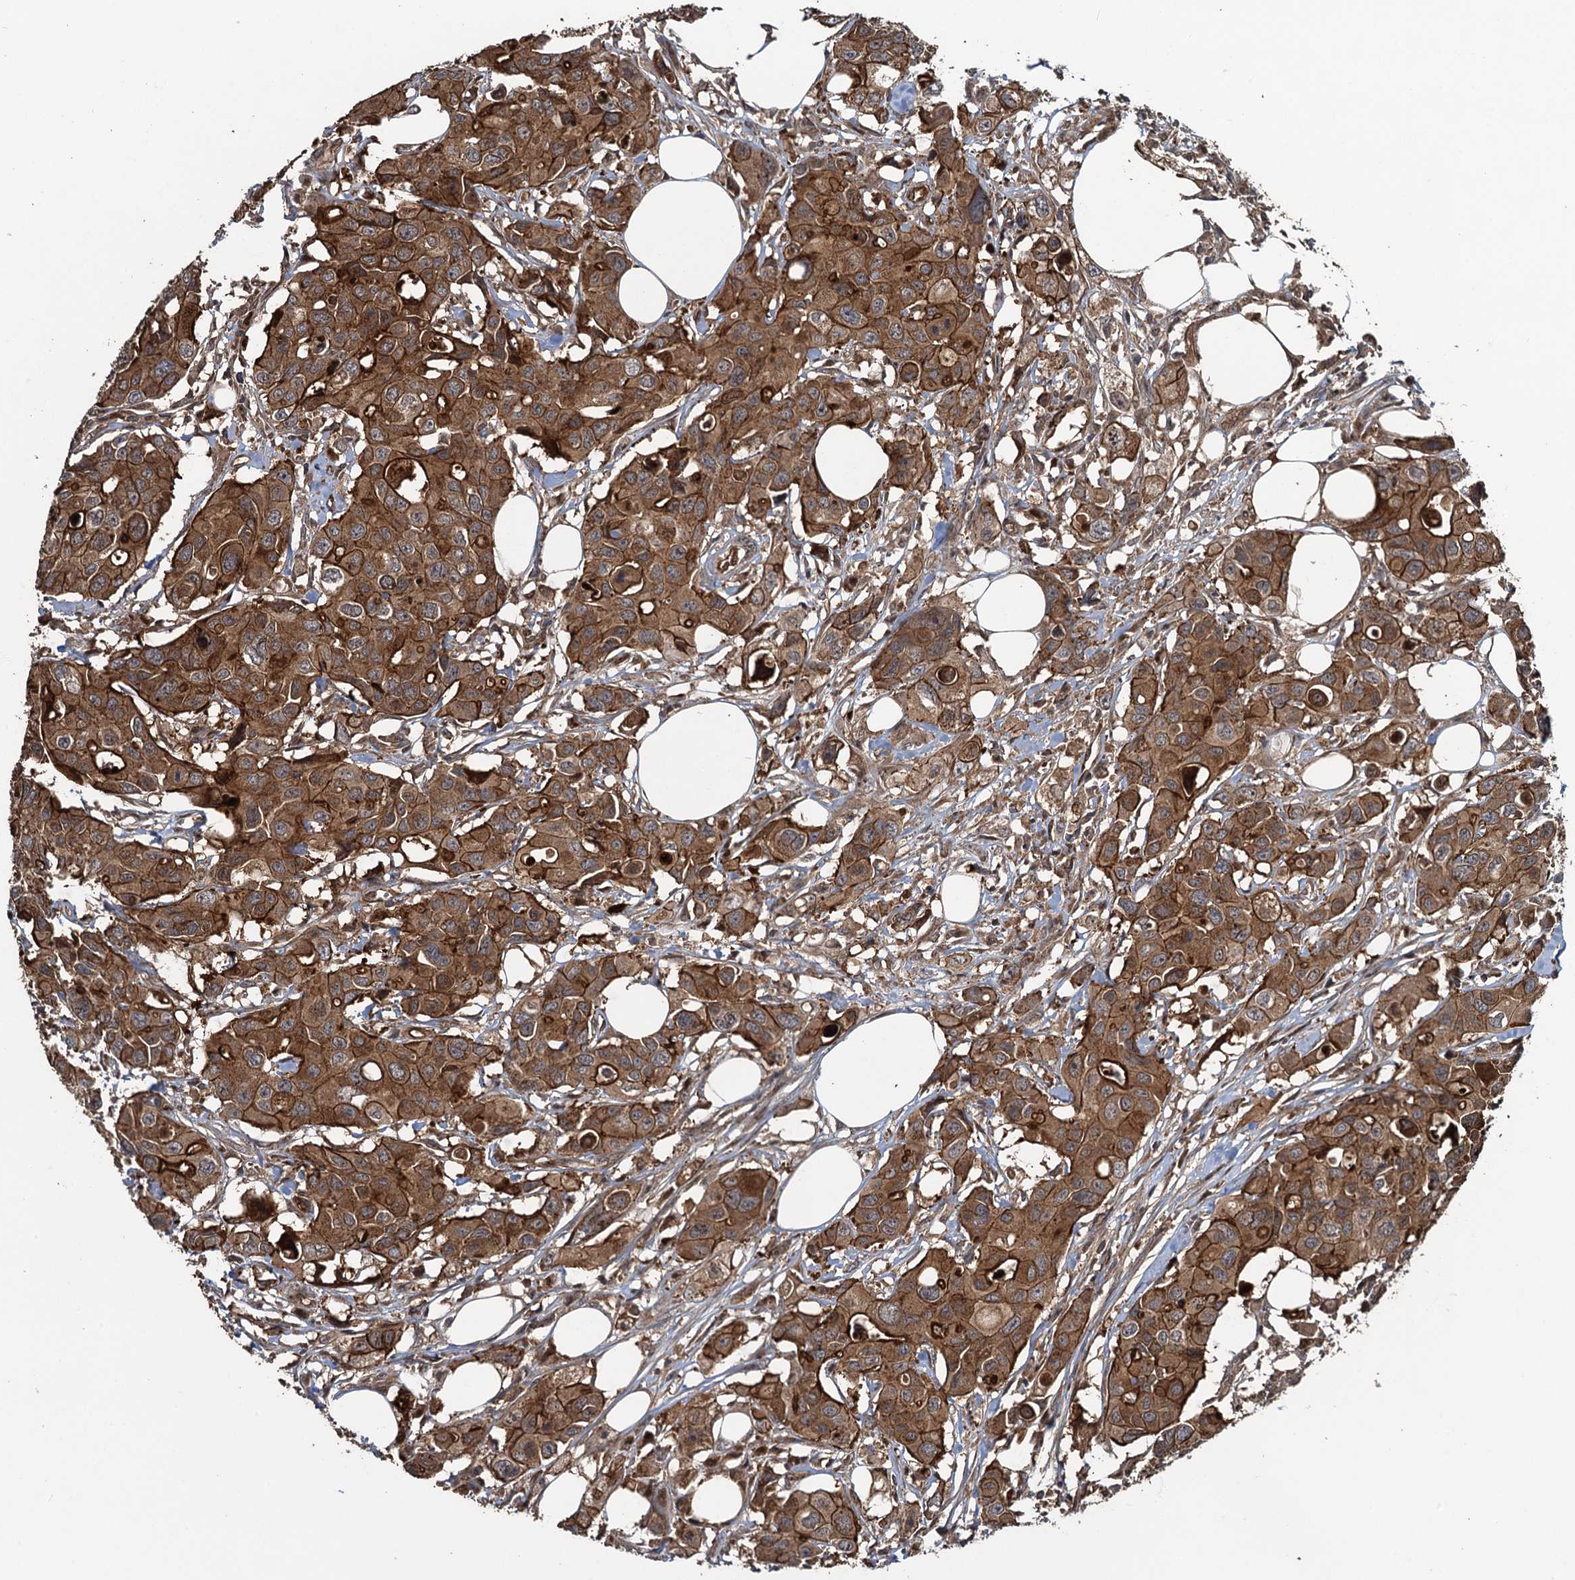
{"staining": {"intensity": "moderate", "quantity": ">75%", "location": "cytoplasmic/membranous"}, "tissue": "colorectal cancer", "cell_type": "Tumor cells", "image_type": "cancer", "snomed": [{"axis": "morphology", "description": "Adenocarcinoma, NOS"}, {"axis": "topography", "description": "Colon"}], "caption": "Protein staining by immunohistochemistry (IHC) reveals moderate cytoplasmic/membranous expression in approximately >75% of tumor cells in adenocarcinoma (colorectal).", "gene": "RHOBTB1", "patient": {"sex": "male", "age": 77}}